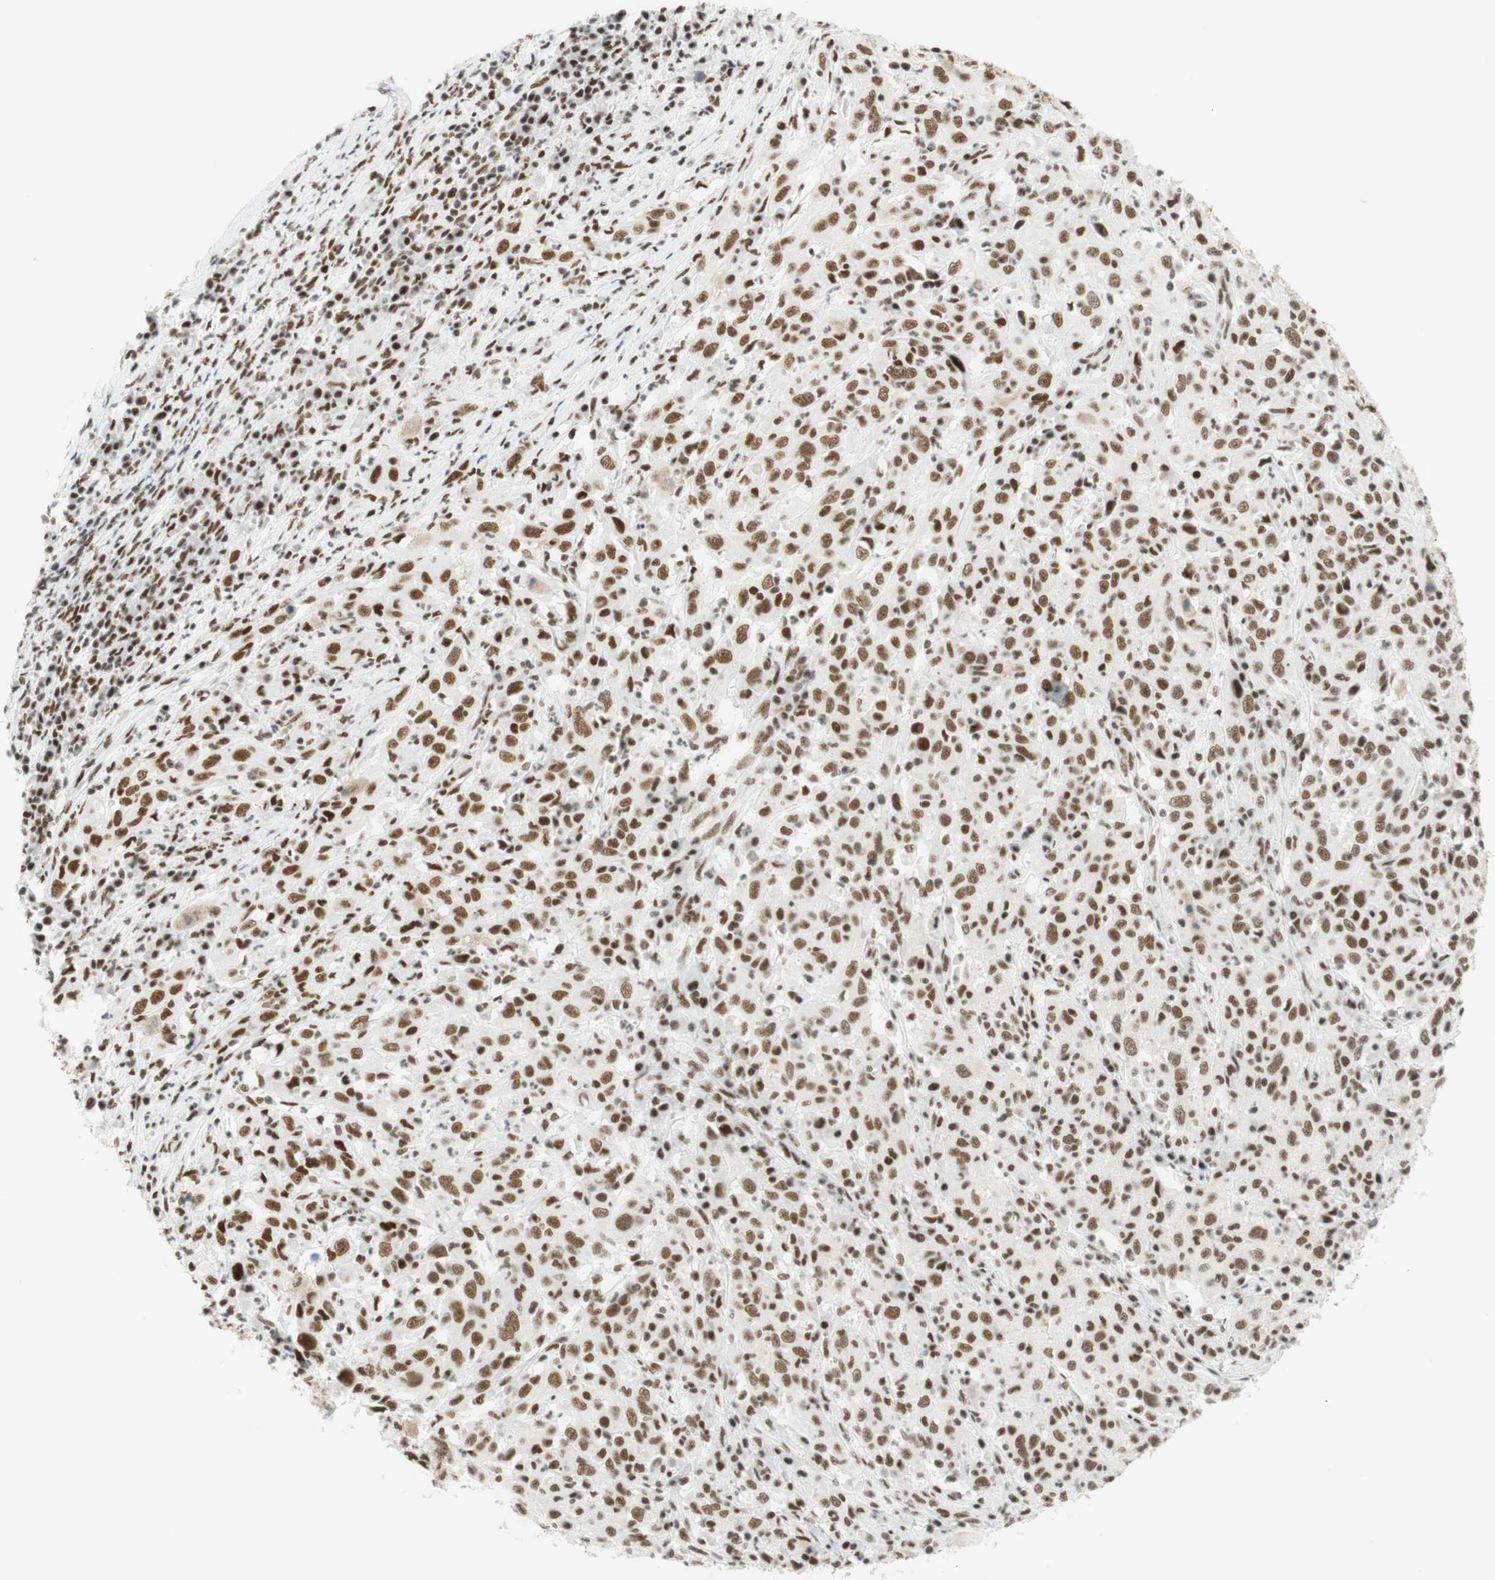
{"staining": {"intensity": "moderate", "quantity": ">75%", "location": "nuclear"}, "tissue": "cervical cancer", "cell_type": "Tumor cells", "image_type": "cancer", "snomed": [{"axis": "morphology", "description": "Squamous cell carcinoma, NOS"}, {"axis": "topography", "description": "Cervix"}], "caption": "There is medium levels of moderate nuclear staining in tumor cells of cervical cancer, as demonstrated by immunohistochemical staining (brown color).", "gene": "RNF20", "patient": {"sex": "female", "age": 46}}